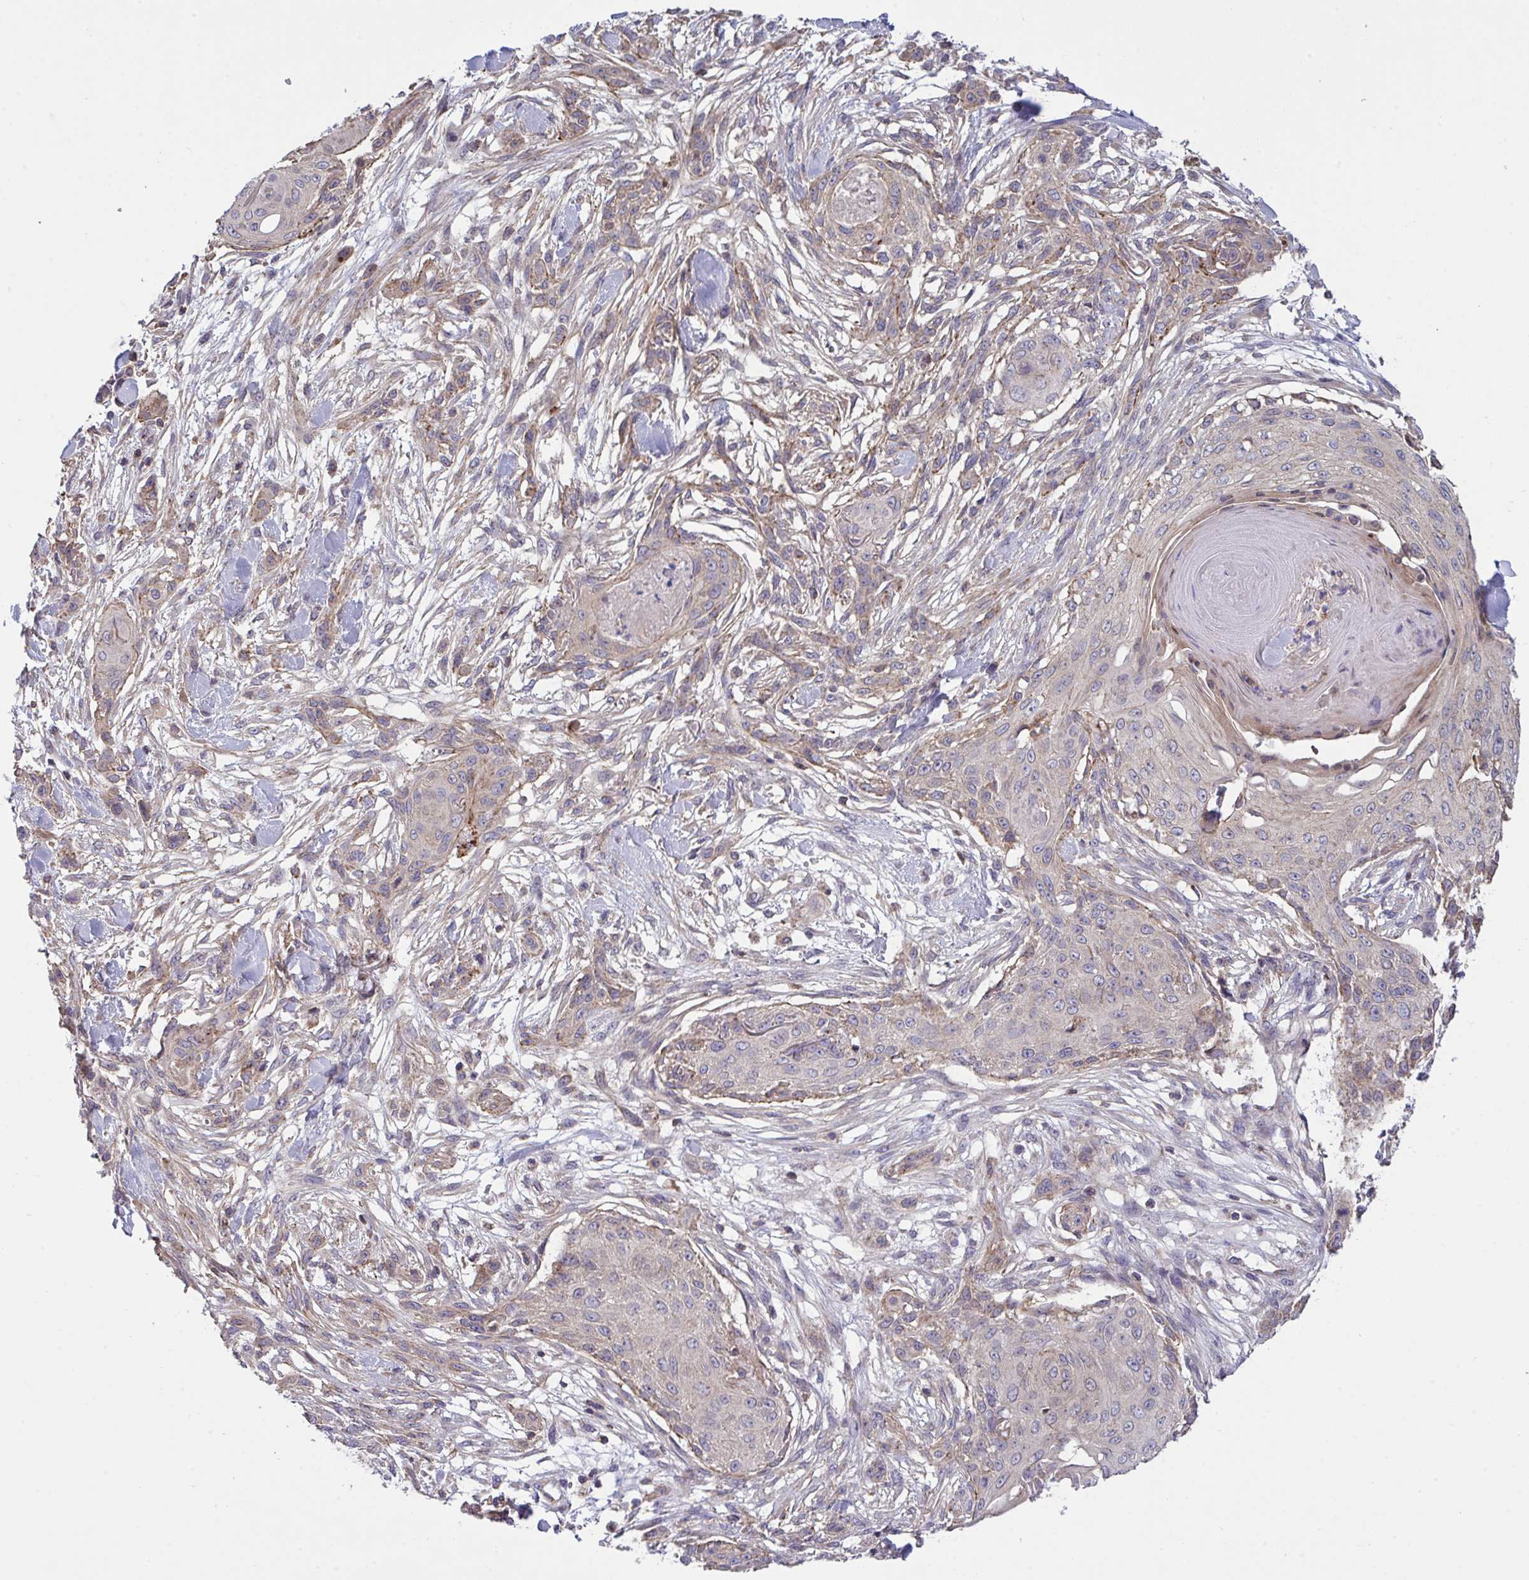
{"staining": {"intensity": "weak", "quantity": "<25%", "location": "cytoplasmic/membranous"}, "tissue": "skin cancer", "cell_type": "Tumor cells", "image_type": "cancer", "snomed": [{"axis": "morphology", "description": "Squamous cell carcinoma, NOS"}, {"axis": "topography", "description": "Skin"}], "caption": "The image demonstrates no staining of tumor cells in skin cancer.", "gene": "PPM1H", "patient": {"sex": "female", "age": 59}}